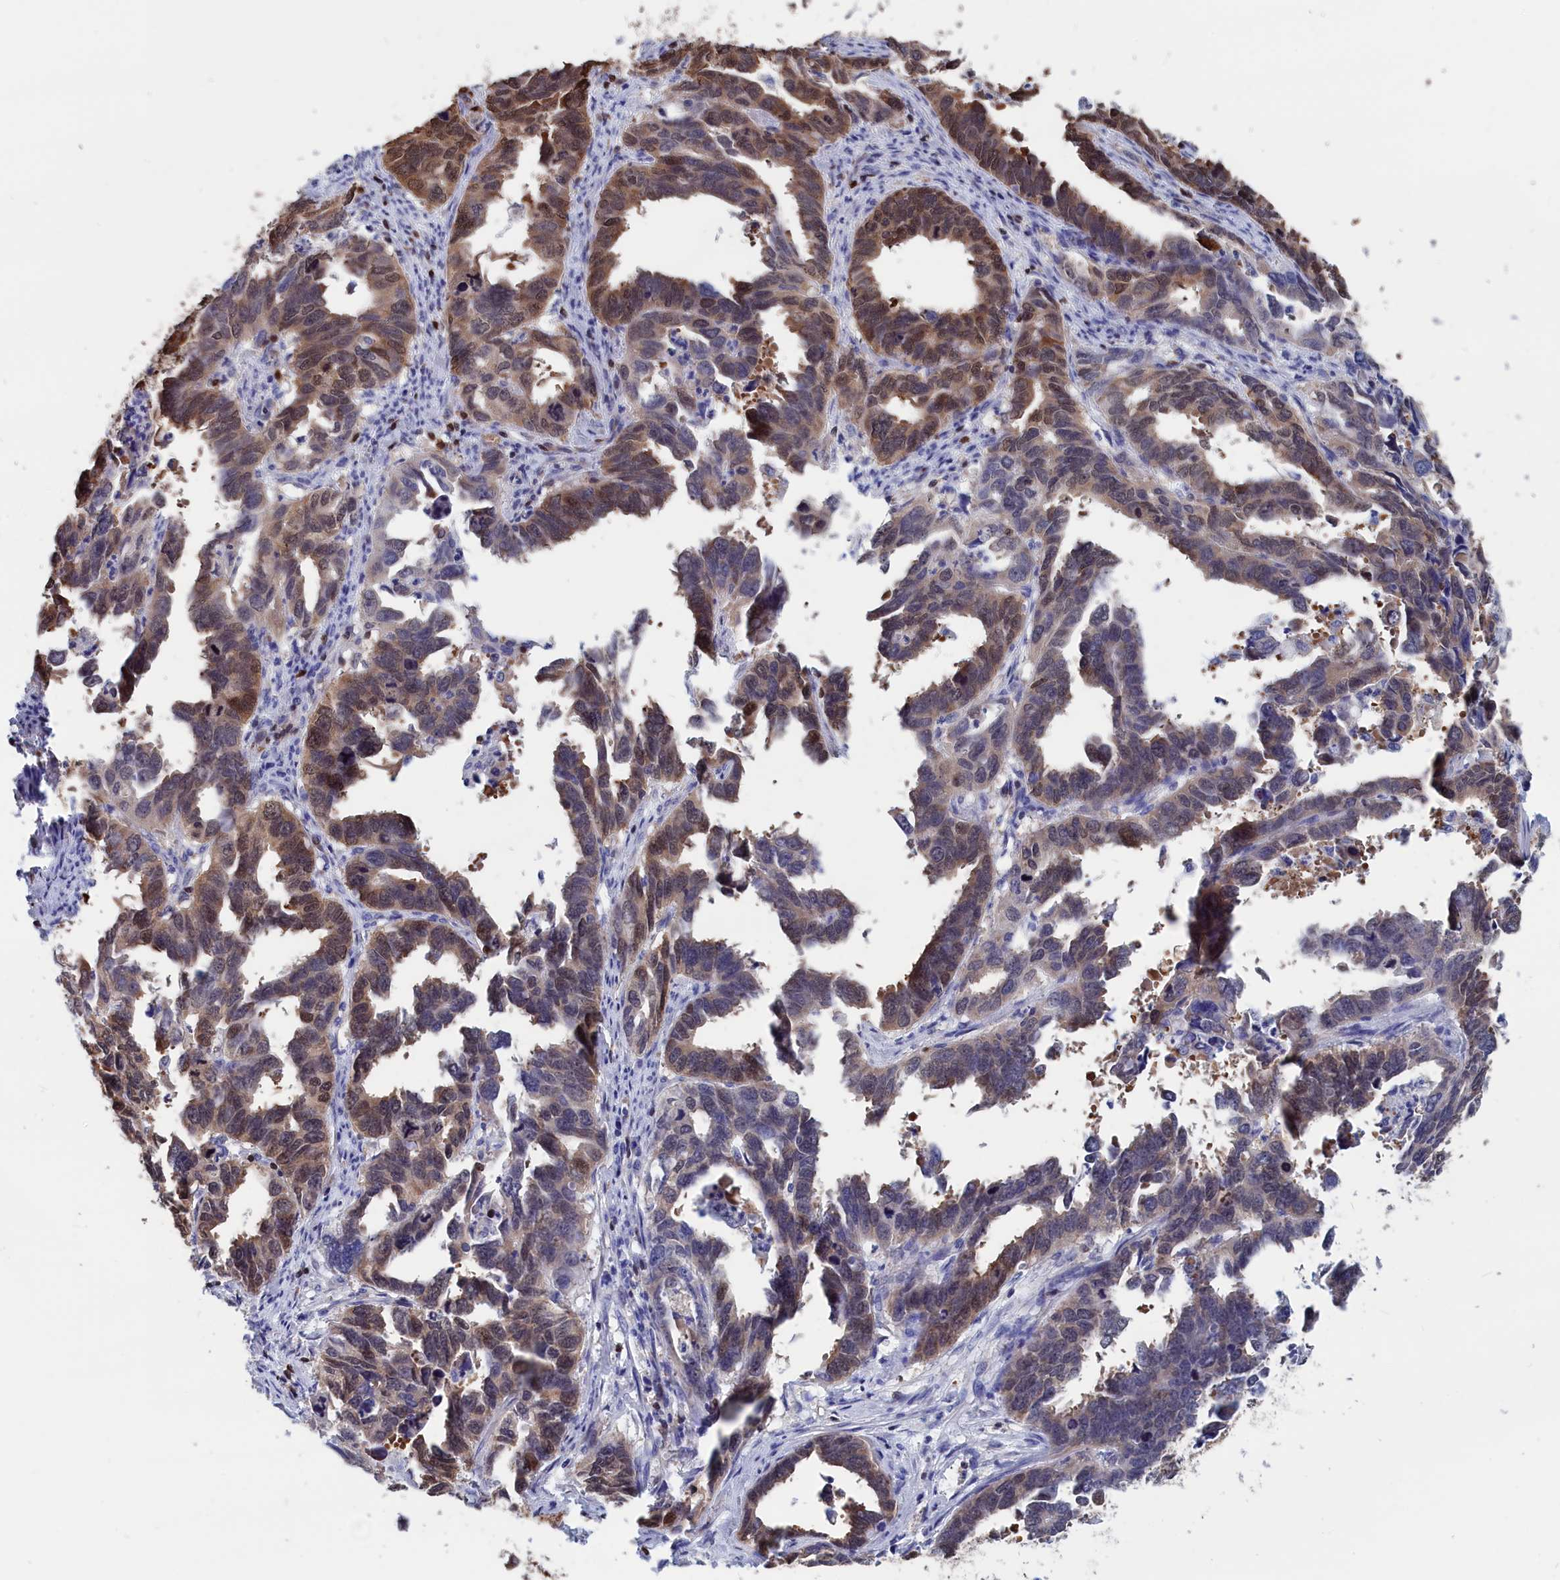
{"staining": {"intensity": "moderate", "quantity": "25%-75%", "location": "cytoplasmic/membranous,nuclear"}, "tissue": "endometrial cancer", "cell_type": "Tumor cells", "image_type": "cancer", "snomed": [{"axis": "morphology", "description": "Adenocarcinoma, NOS"}, {"axis": "topography", "description": "Endometrium"}], "caption": "Protein expression analysis of endometrial cancer (adenocarcinoma) displays moderate cytoplasmic/membranous and nuclear staining in about 25%-75% of tumor cells.", "gene": "CRIP1", "patient": {"sex": "female", "age": 65}}